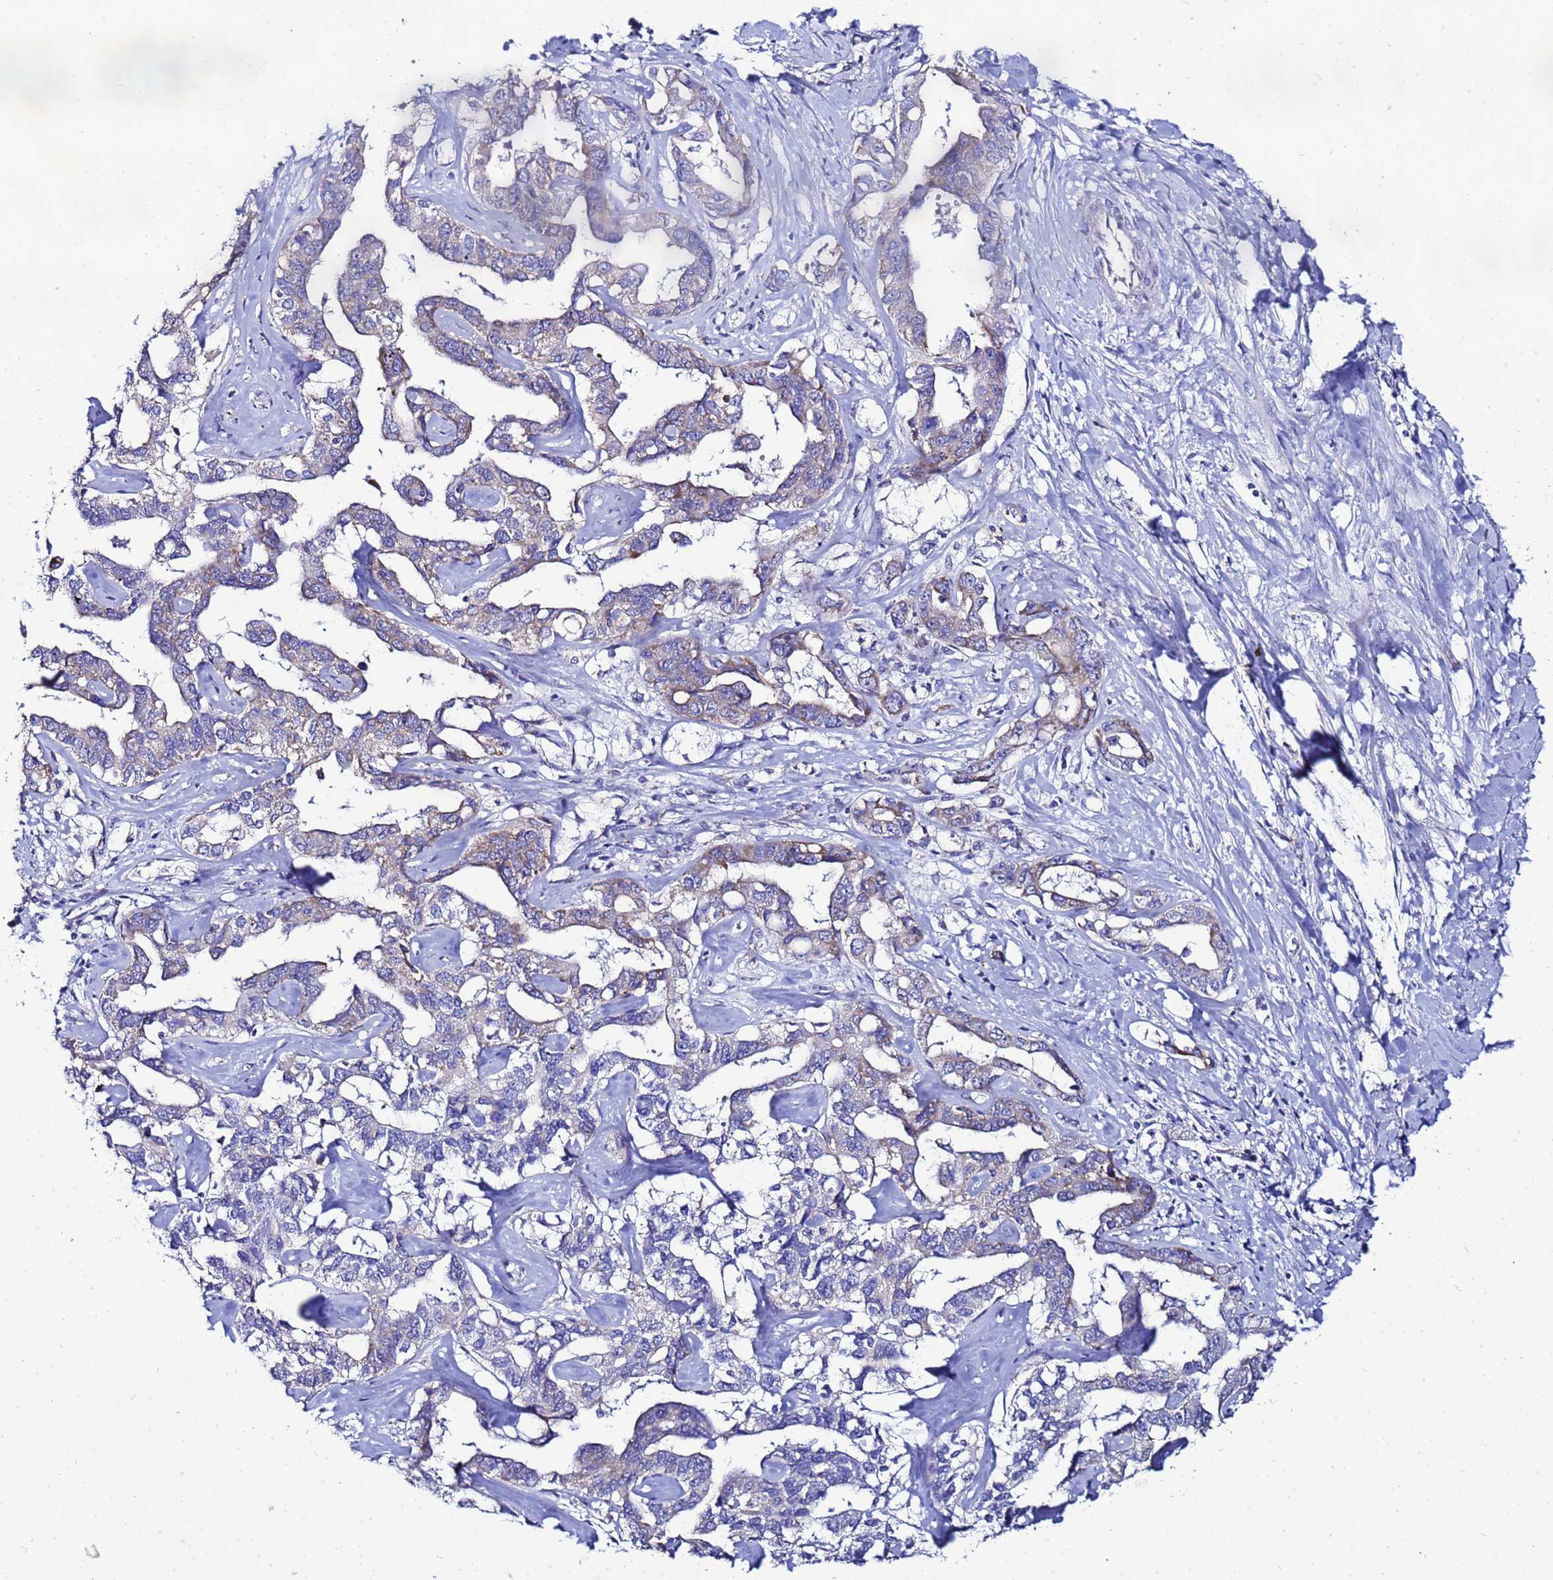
{"staining": {"intensity": "weak", "quantity": "25%-75%", "location": "cytoplasmic/membranous"}, "tissue": "liver cancer", "cell_type": "Tumor cells", "image_type": "cancer", "snomed": [{"axis": "morphology", "description": "Cholangiocarcinoma"}, {"axis": "topography", "description": "Liver"}], "caption": "Immunohistochemistry staining of cholangiocarcinoma (liver), which shows low levels of weak cytoplasmic/membranous expression in approximately 25%-75% of tumor cells indicating weak cytoplasmic/membranous protein staining. The staining was performed using DAB (brown) for protein detection and nuclei were counterstained in hematoxylin (blue).", "gene": "FAHD2A", "patient": {"sex": "male", "age": 59}}